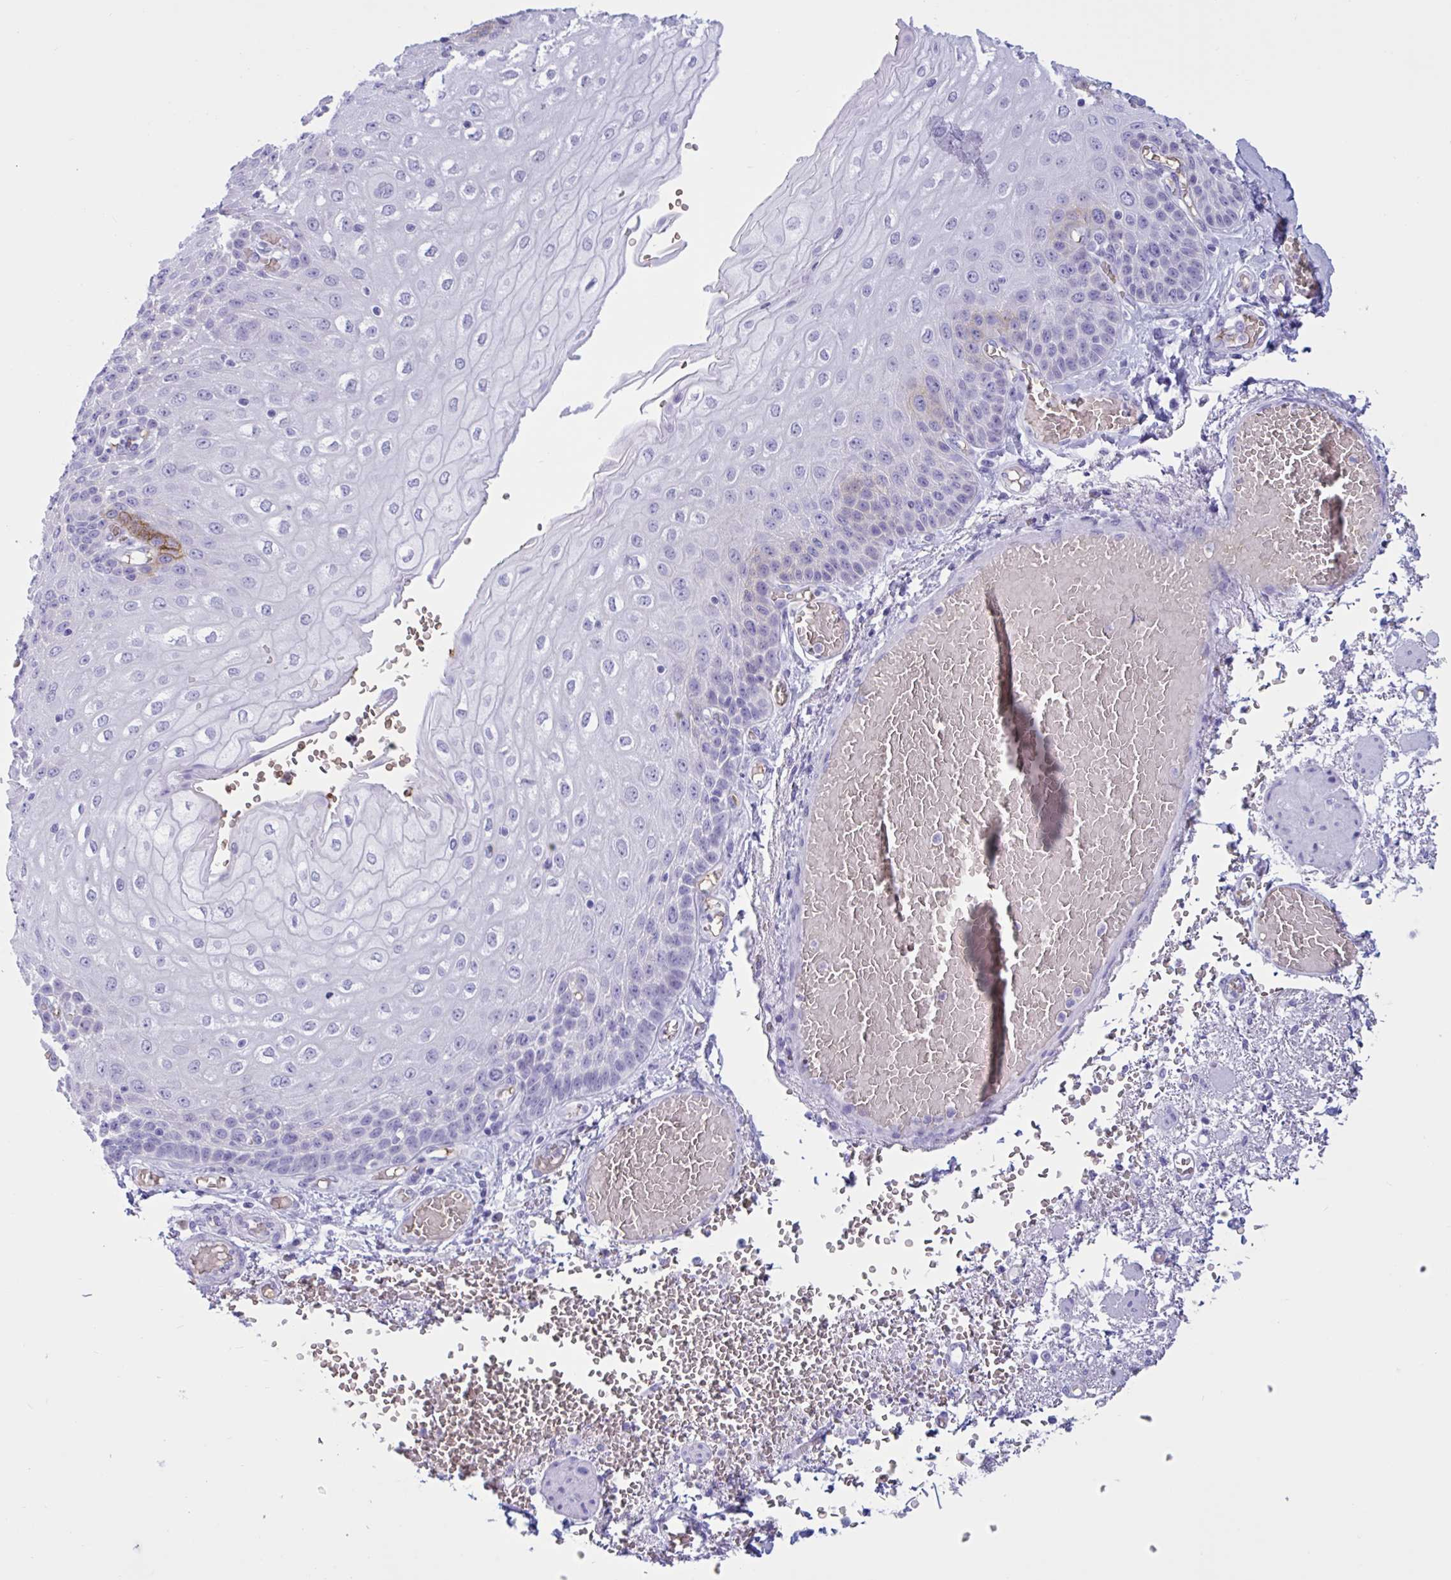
{"staining": {"intensity": "negative", "quantity": "none", "location": "none"}, "tissue": "esophagus", "cell_type": "Squamous epithelial cells", "image_type": "normal", "snomed": [{"axis": "morphology", "description": "Normal tissue, NOS"}, {"axis": "morphology", "description": "Adenocarcinoma, NOS"}, {"axis": "topography", "description": "Esophagus"}], "caption": "There is no significant staining in squamous epithelial cells of esophagus. The staining is performed using DAB (3,3'-diaminobenzidine) brown chromogen with nuclei counter-stained in using hematoxylin.", "gene": "SLC2A1", "patient": {"sex": "male", "age": 81}}